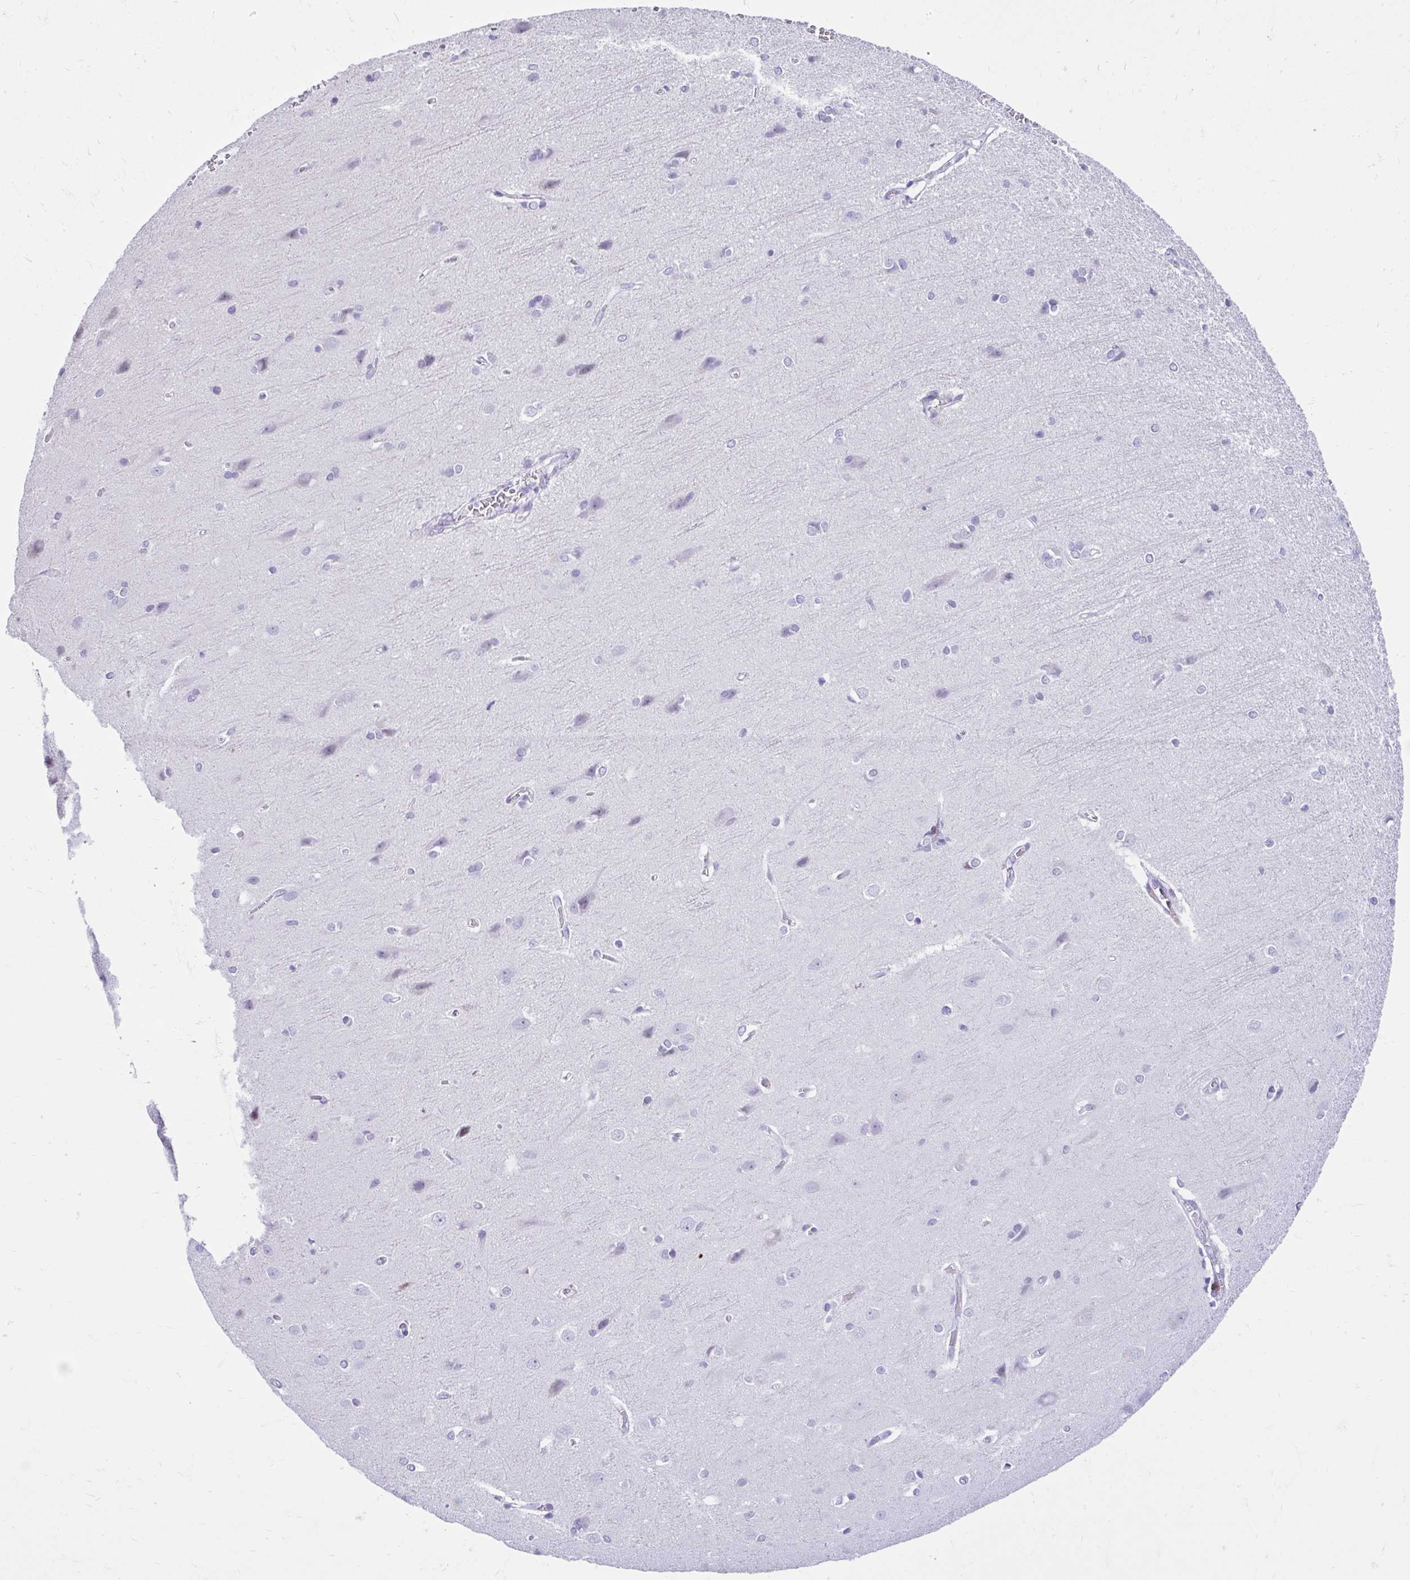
{"staining": {"intensity": "negative", "quantity": "none", "location": "none"}, "tissue": "cerebral cortex", "cell_type": "Endothelial cells", "image_type": "normal", "snomed": [{"axis": "morphology", "description": "Normal tissue, NOS"}, {"axis": "topography", "description": "Cerebral cortex"}], "caption": "High power microscopy image of an immunohistochemistry photomicrograph of unremarkable cerebral cortex, revealing no significant positivity in endothelial cells. (DAB (3,3'-diaminobenzidine) immunohistochemistry (IHC) with hematoxylin counter stain).", "gene": "NHLH2", "patient": {"sex": "male", "age": 37}}